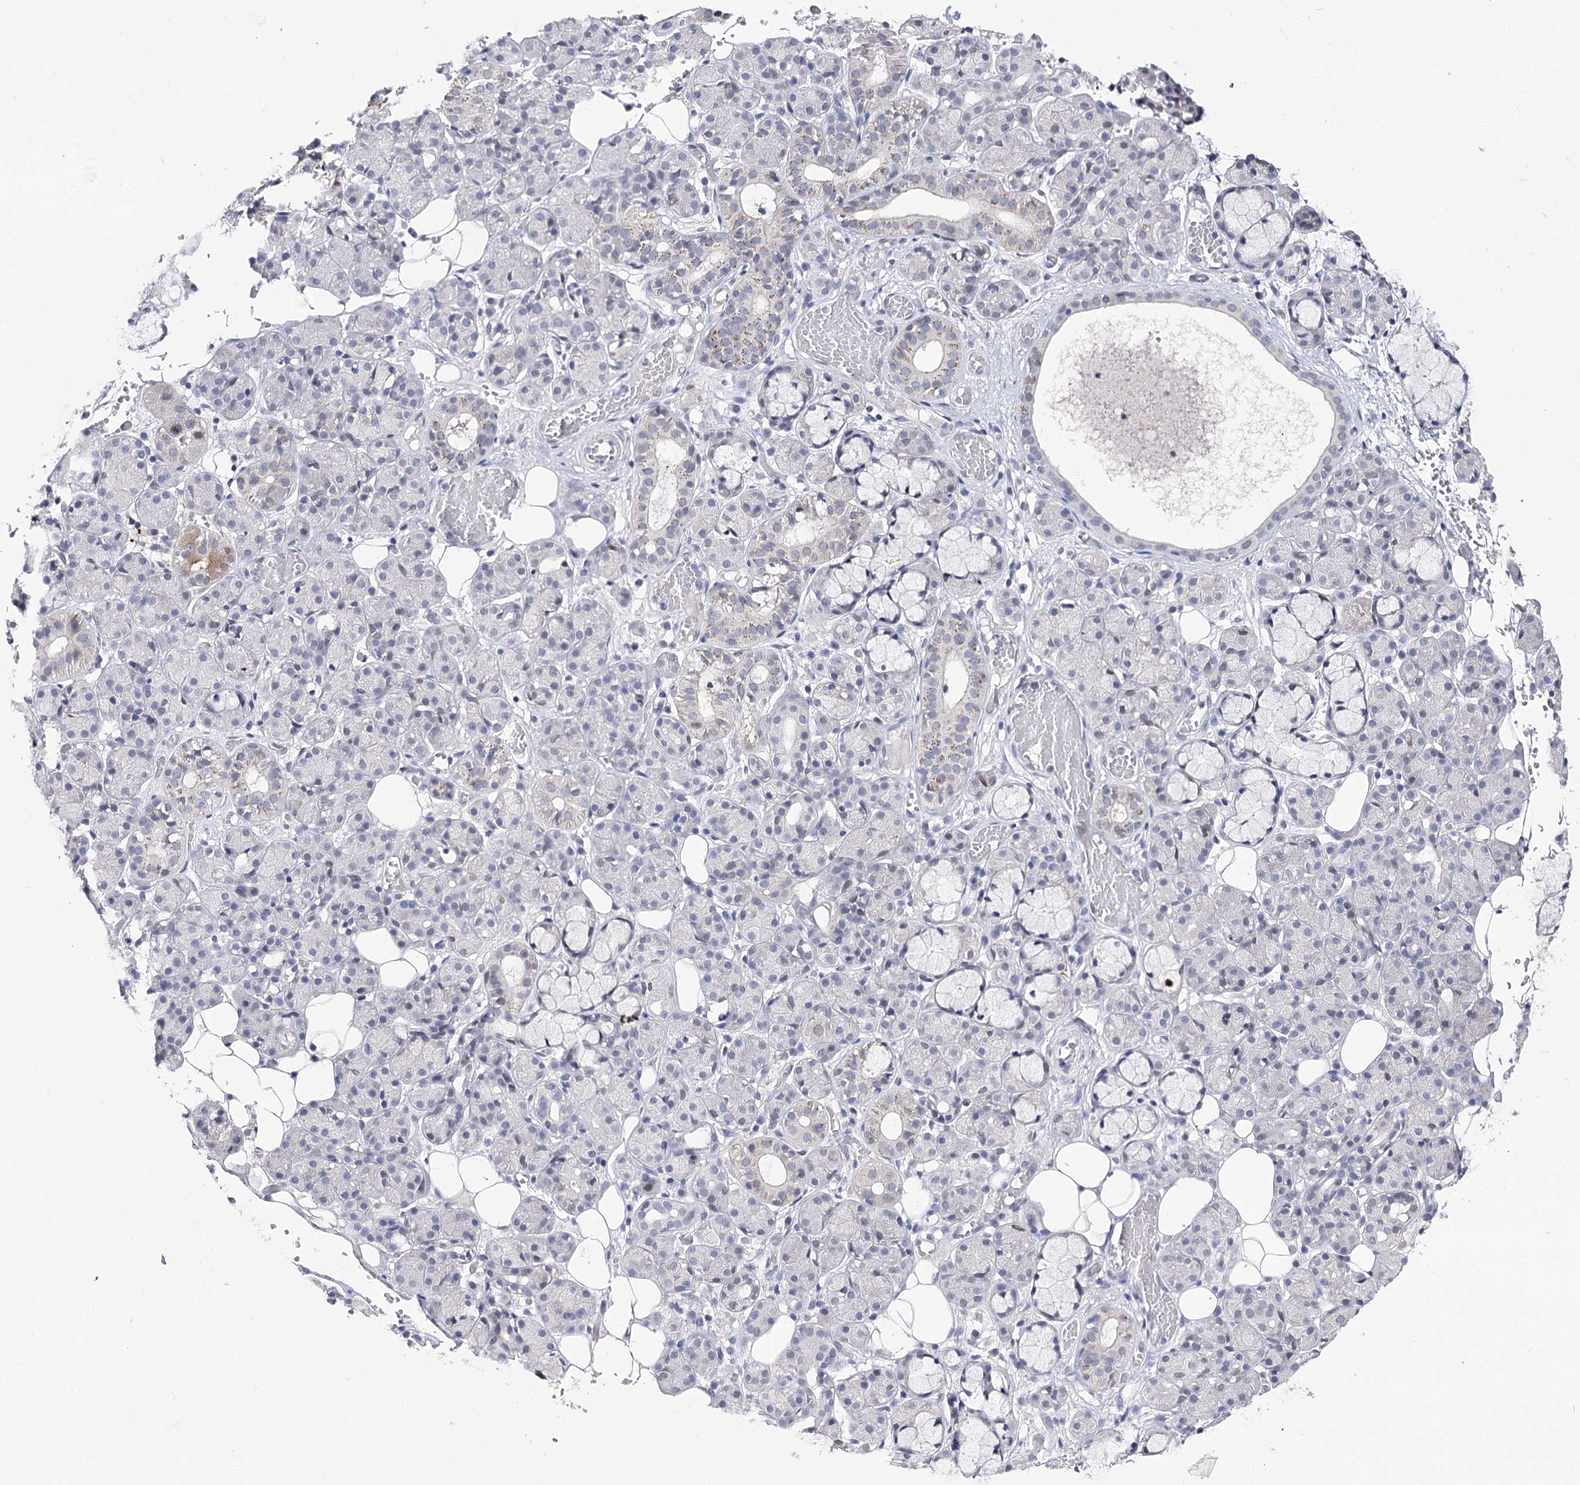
{"staining": {"intensity": "weak", "quantity": "<25%", "location": "cytoplasmic/membranous"}, "tissue": "salivary gland", "cell_type": "Glandular cells", "image_type": "normal", "snomed": [{"axis": "morphology", "description": "Normal tissue, NOS"}, {"axis": "topography", "description": "Salivary gland"}], "caption": "DAB (3,3'-diaminobenzidine) immunohistochemical staining of normal human salivary gland demonstrates no significant staining in glandular cells.", "gene": "TMEM201", "patient": {"sex": "male", "age": 63}}